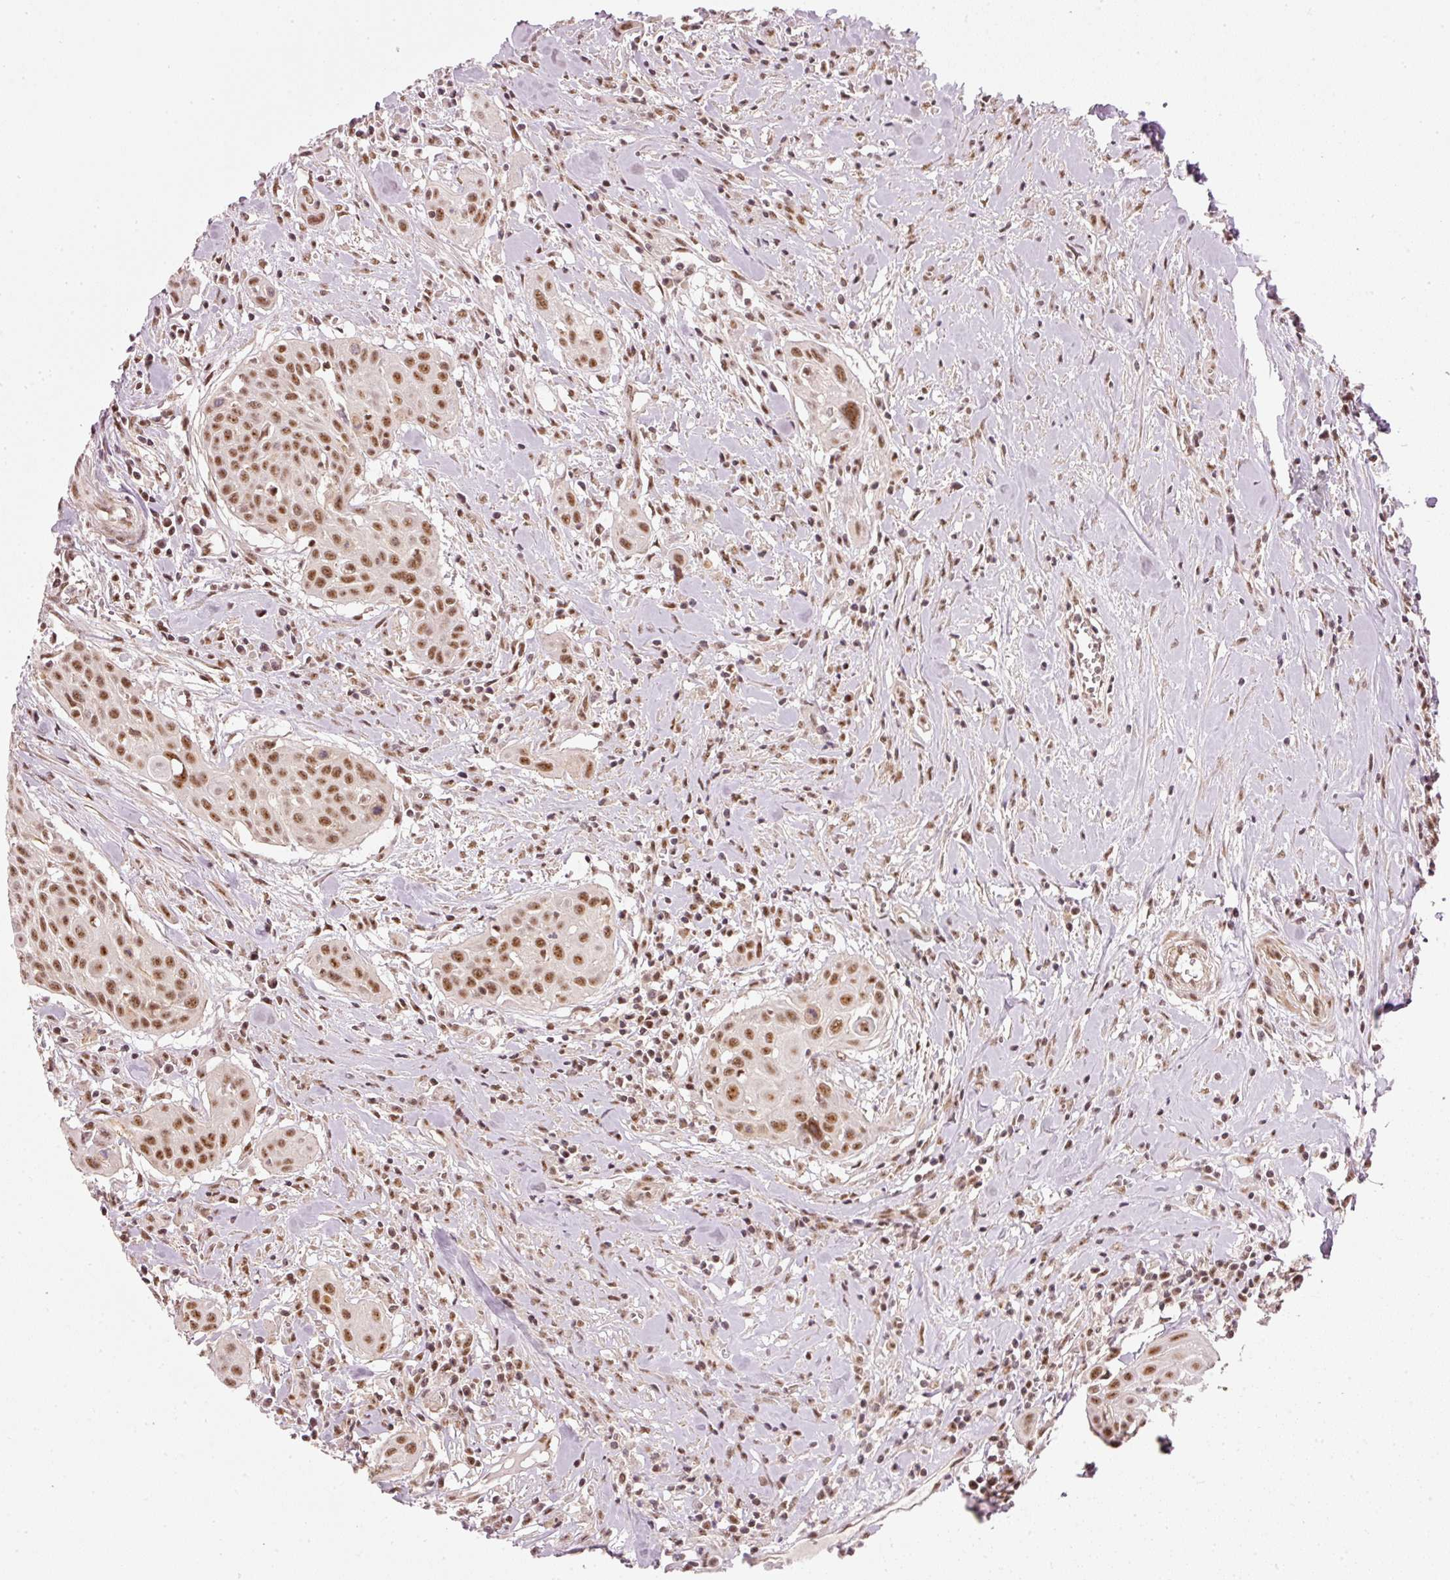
{"staining": {"intensity": "moderate", "quantity": ">75%", "location": "nuclear"}, "tissue": "head and neck cancer", "cell_type": "Tumor cells", "image_type": "cancer", "snomed": [{"axis": "morphology", "description": "Squamous cell carcinoma, NOS"}, {"axis": "topography", "description": "Lymph node"}, {"axis": "topography", "description": "Salivary gland"}, {"axis": "topography", "description": "Head-Neck"}], "caption": "An immunohistochemistry (IHC) image of tumor tissue is shown. Protein staining in brown labels moderate nuclear positivity in head and neck cancer (squamous cell carcinoma) within tumor cells.", "gene": "THOC6", "patient": {"sex": "female", "age": 74}}